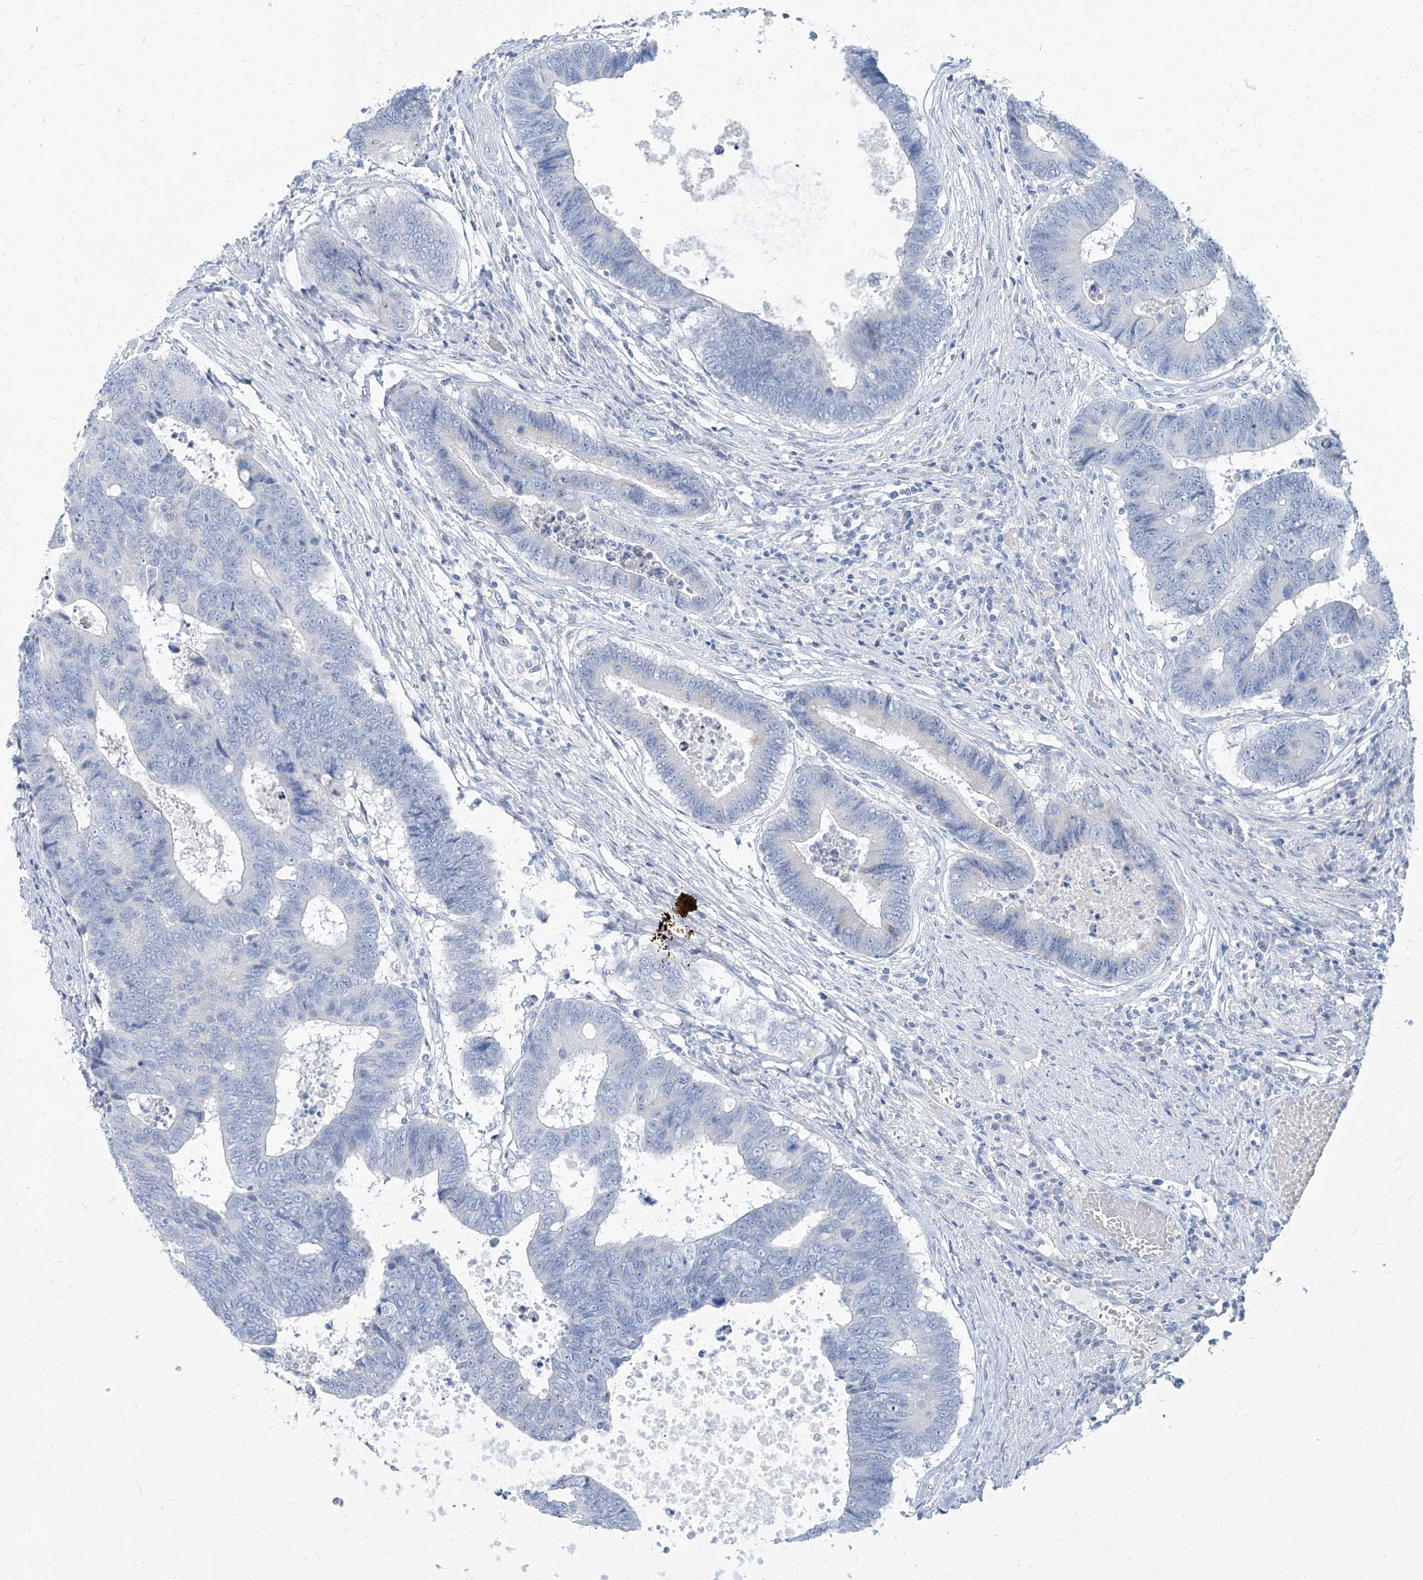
{"staining": {"intensity": "negative", "quantity": "none", "location": "none"}, "tissue": "colorectal cancer", "cell_type": "Tumor cells", "image_type": "cancer", "snomed": [{"axis": "morphology", "description": "Adenocarcinoma, NOS"}, {"axis": "topography", "description": "Rectum"}], "caption": "Protein analysis of colorectal cancer (adenocarcinoma) shows no significant positivity in tumor cells. (Brightfield microscopy of DAB (3,3'-diaminobenzidine) immunohistochemistry (IHC) at high magnification).", "gene": "TXLNB", "patient": {"sex": "male", "age": 84}}